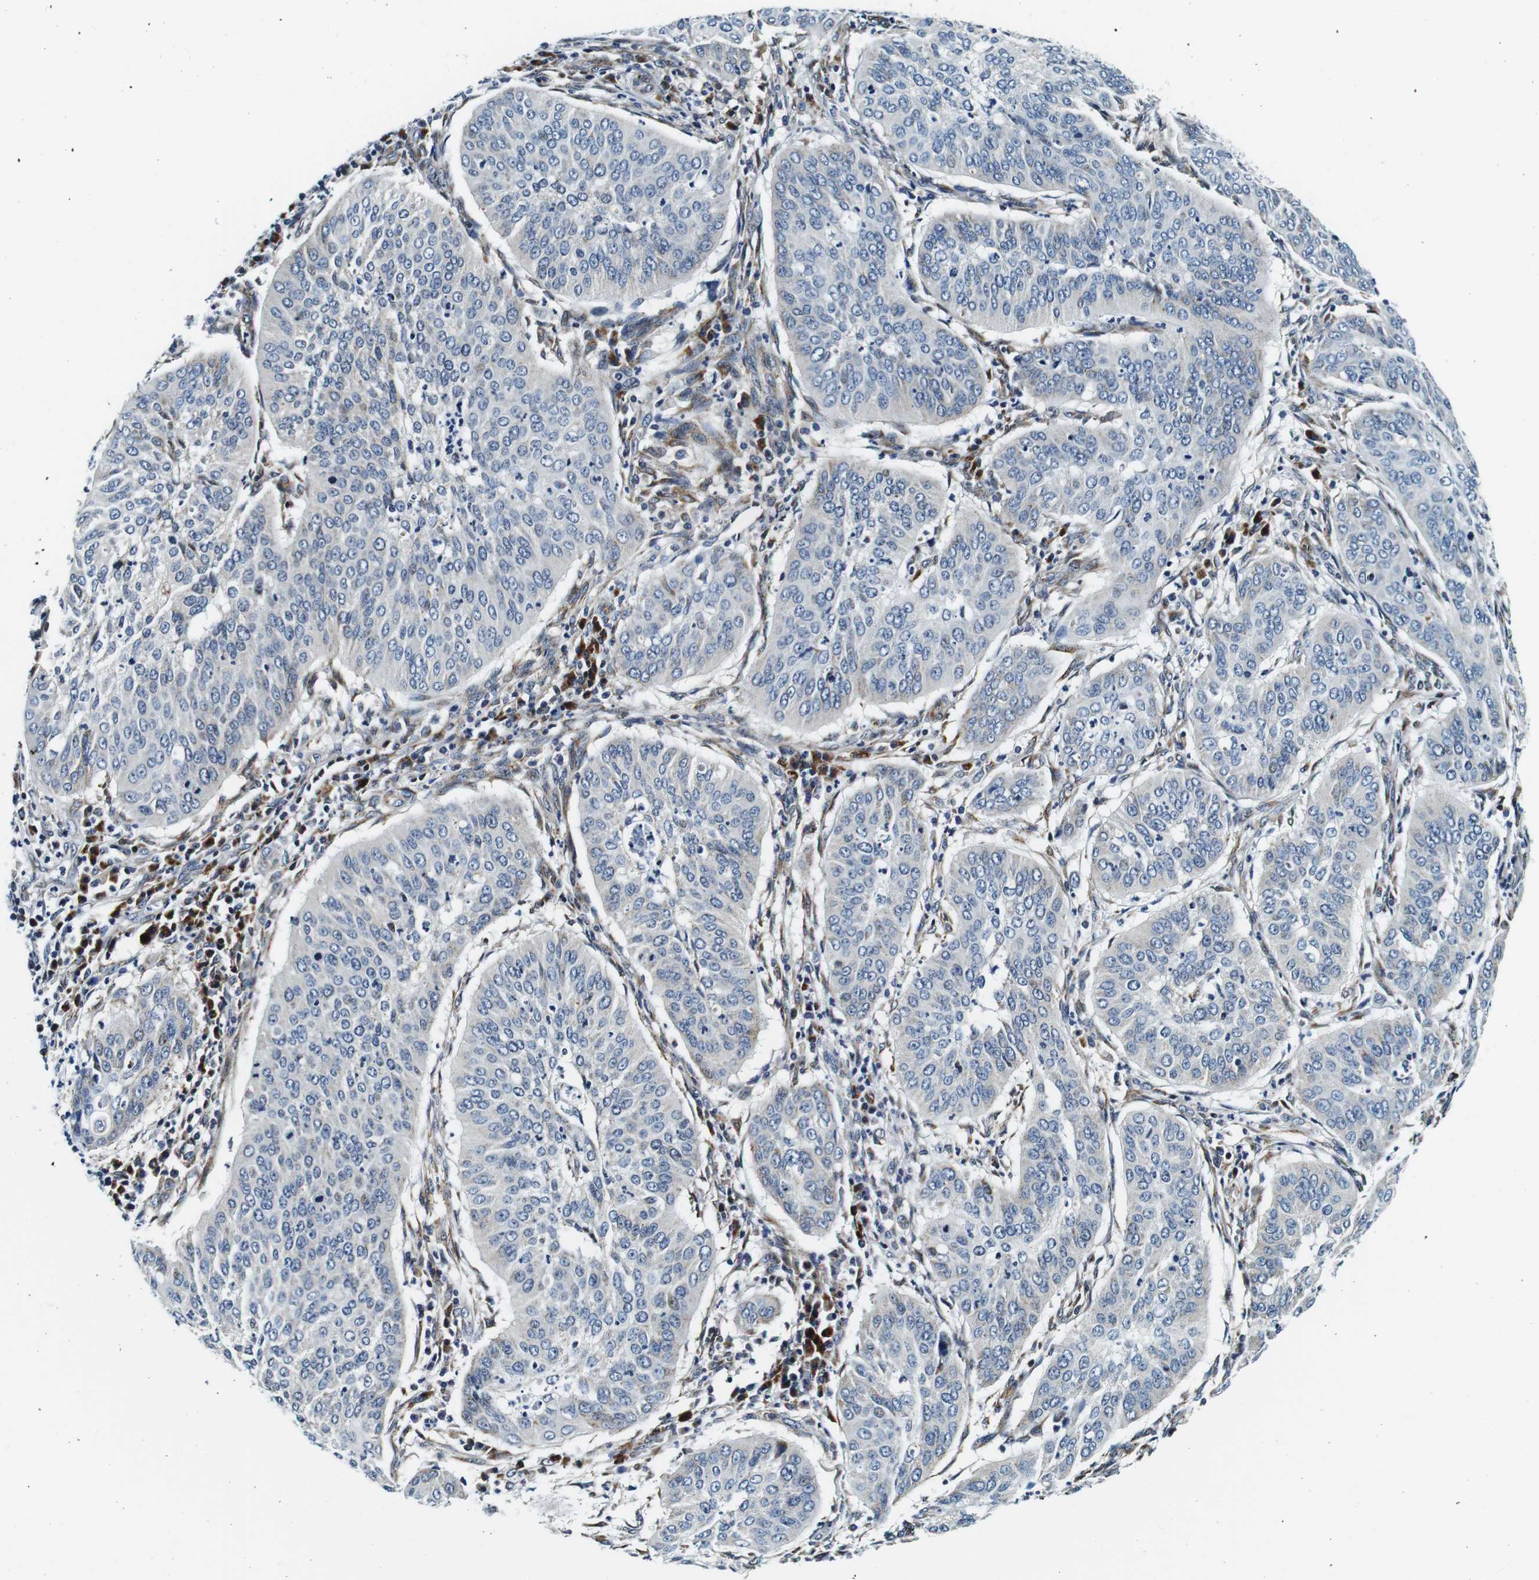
{"staining": {"intensity": "negative", "quantity": "none", "location": "none"}, "tissue": "cervical cancer", "cell_type": "Tumor cells", "image_type": "cancer", "snomed": [{"axis": "morphology", "description": "Normal tissue, NOS"}, {"axis": "morphology", "description": "Squamous cell carcinoma, NOS"}, {"axis": "topography", "description": "Cervix"}], "caption": "The micrograph shows no staining of tumor cells in cervical squamous cell carcinoma.", "gene": "FAR2", "patient": {"sex": "female", "age": 39}}